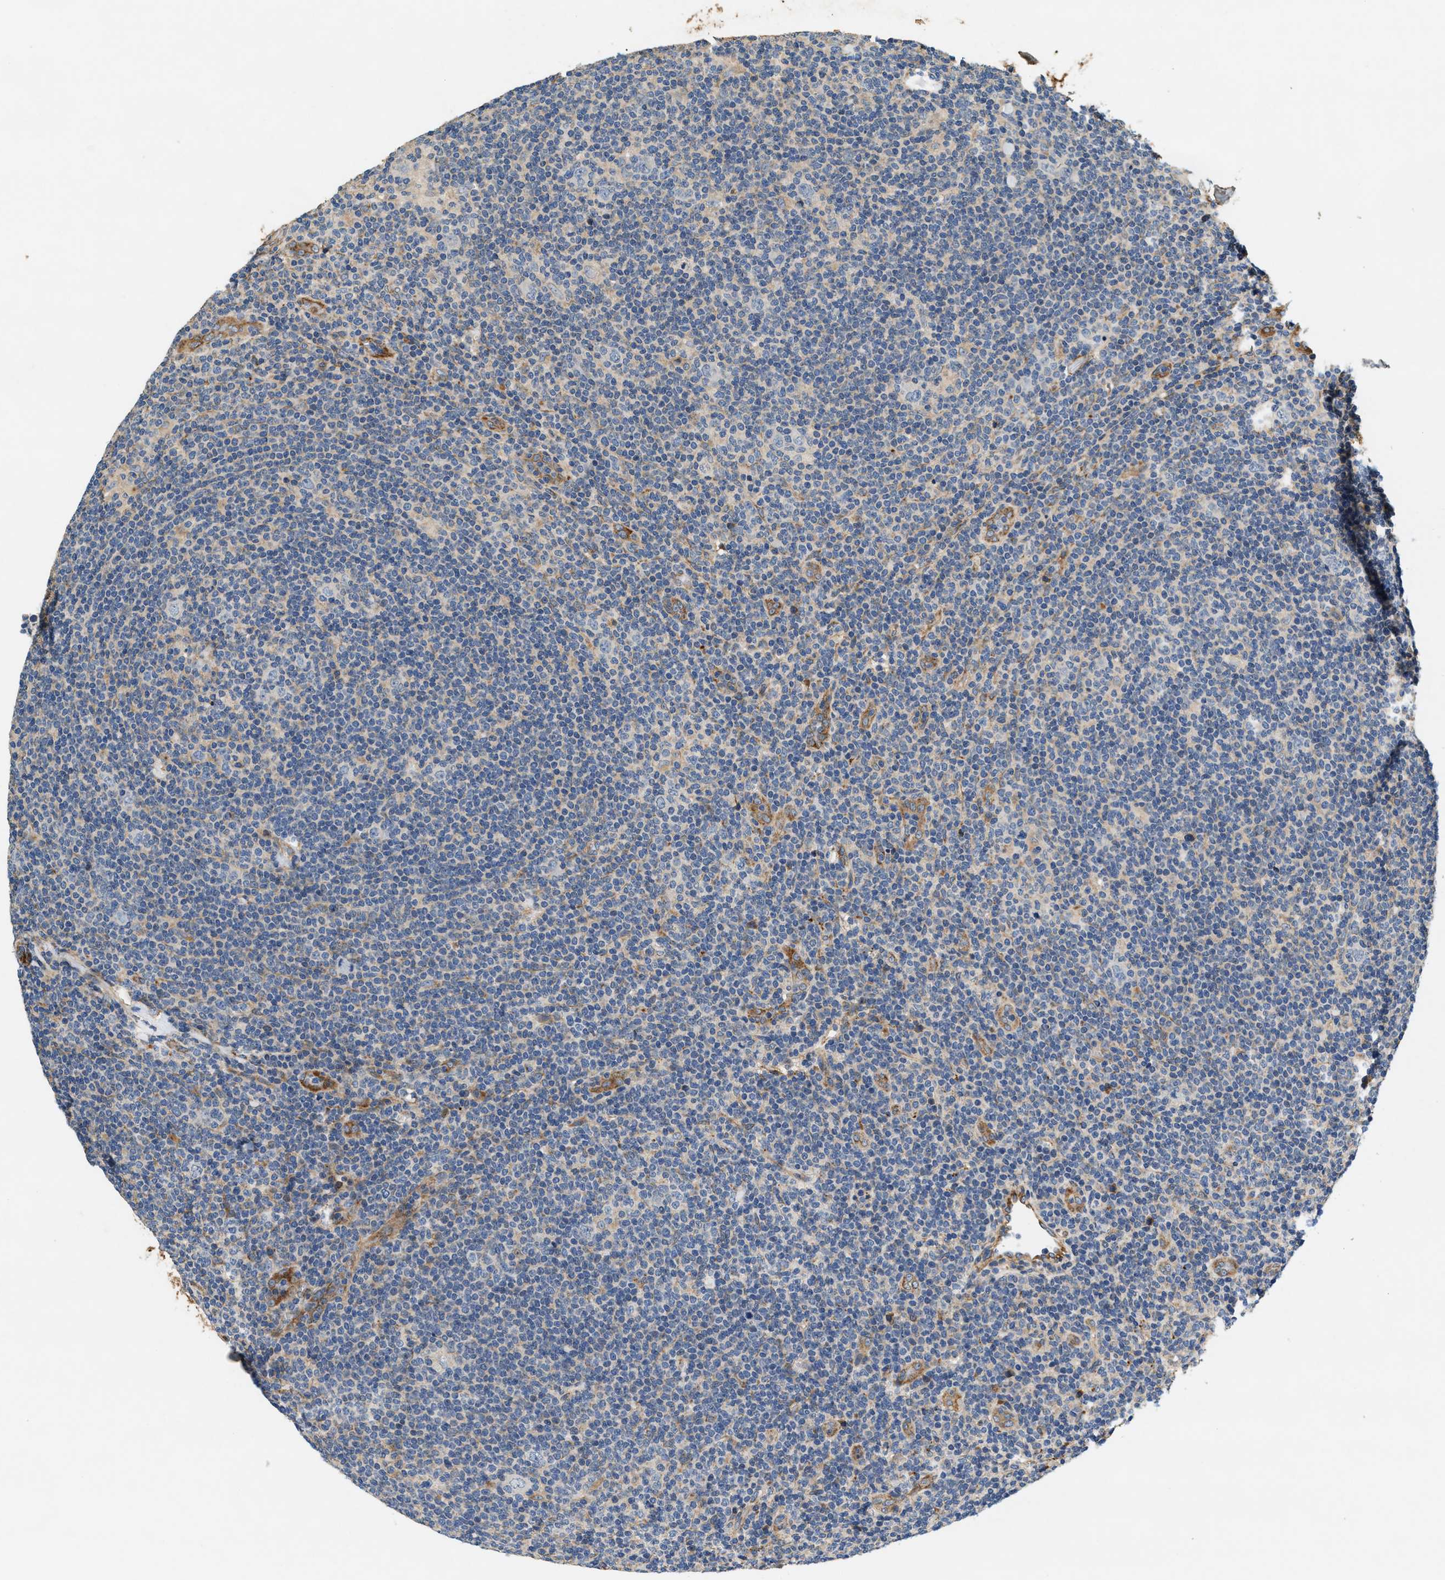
{"staining": {"intensity": "negative", "quantity": "none", "location": "none"}, "tissue": "lymphoma", "cell_type": "Tumor cells", "image_type": "cancer", "snomed": [{"axis": "morphology", "description": "Hodgkin's disease, NOS"}, {"axis": "topography", "description": "Lymph node"}], "caption": "Photomicrograph shows no significant protein positivity in tumor cells of lymphoma.", "gene": "DUSP10", "patient": {"sex": "female", "age": 57}}